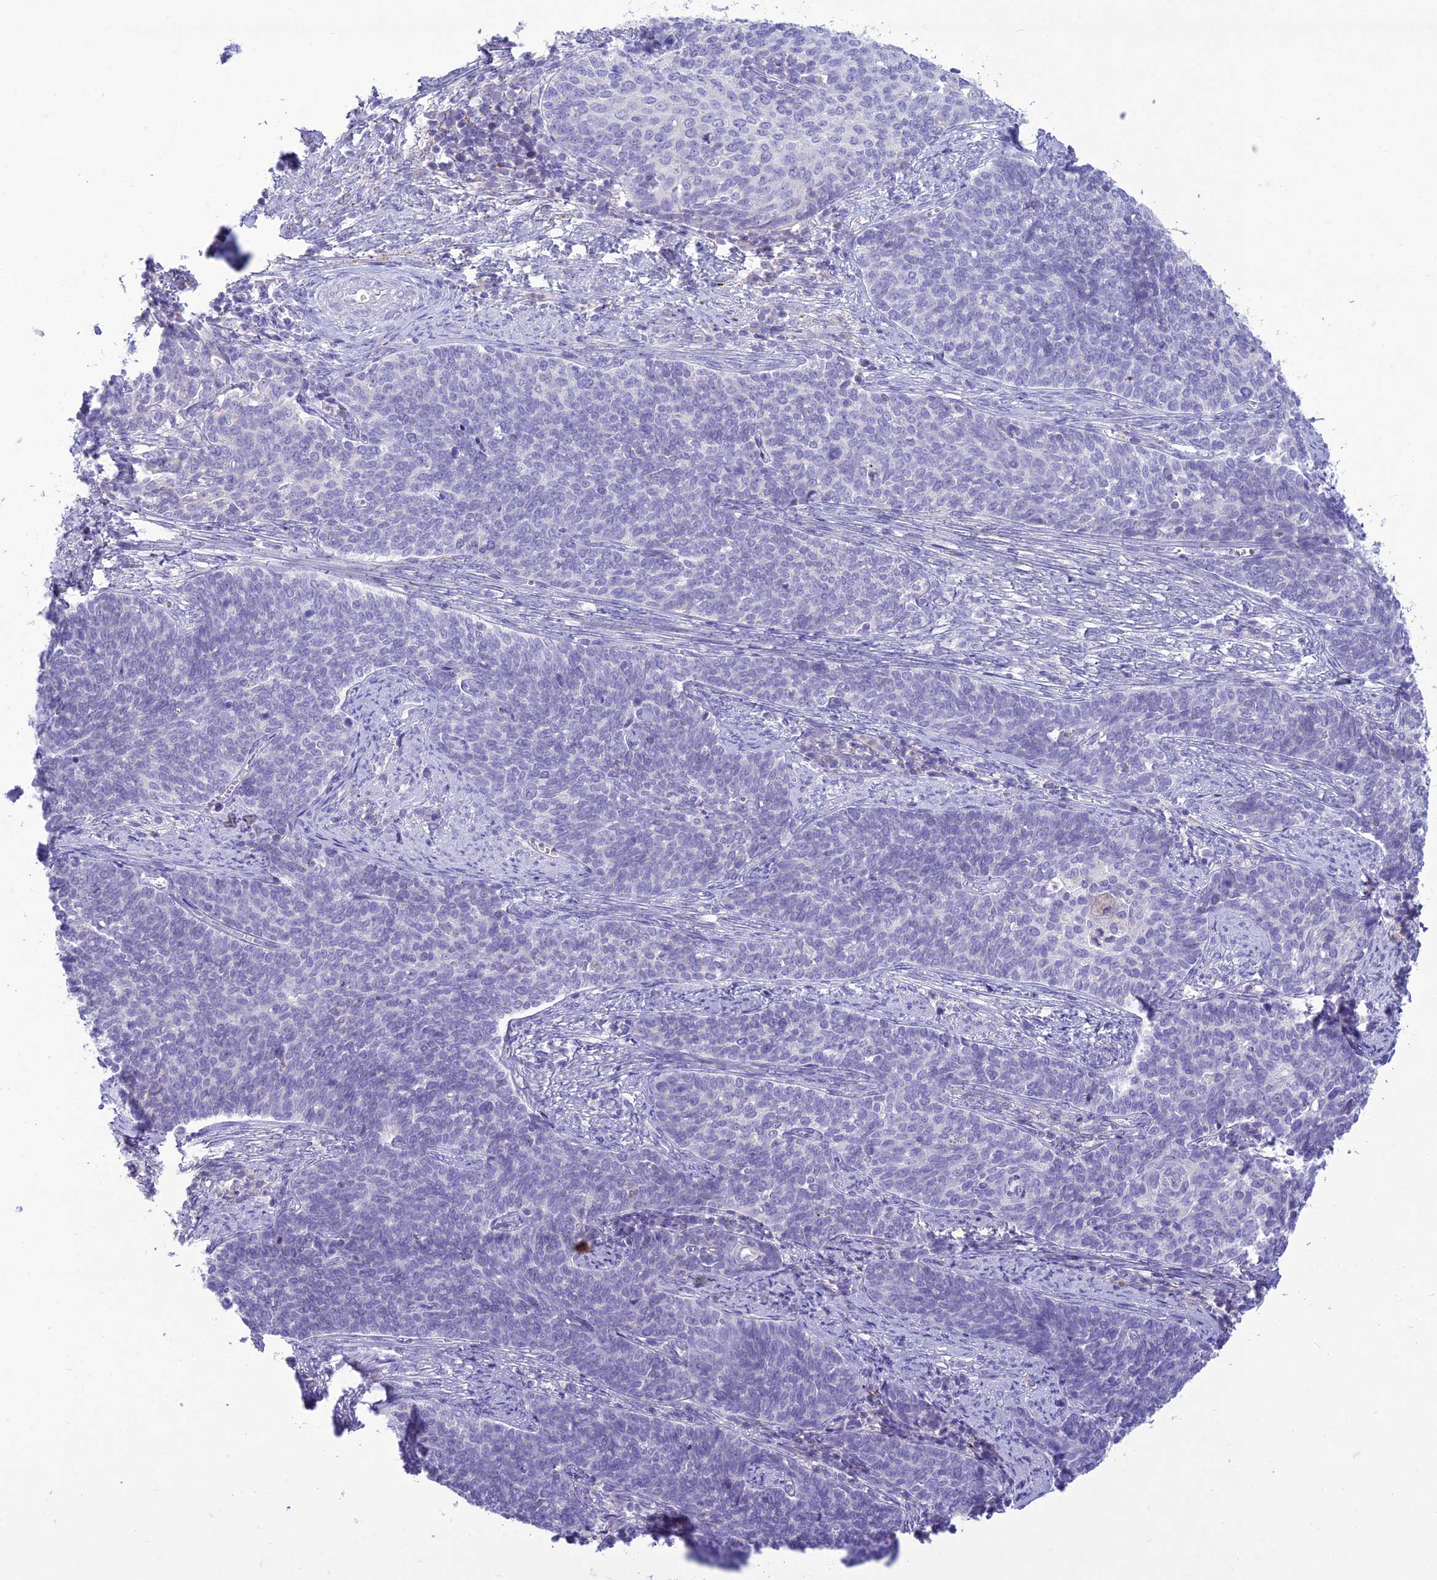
{"staining": {"intensity": "negative", "quantity": "none", "location": "none"}, "tissue": "cervical cancer", "cell_type": "Tumor cells", "image_type": "cancer", "snomed": [{"axis": "morphology", "description": "Squamous cell carcinoma, NOS"}, {"axis": "topography", "description": "Cervix"}], "caption": "Tumor cells are negative for brown protein staining in cervical cancer.", "gene": "SLC13A5", "patient": {"sex": "female", "age": 39}}